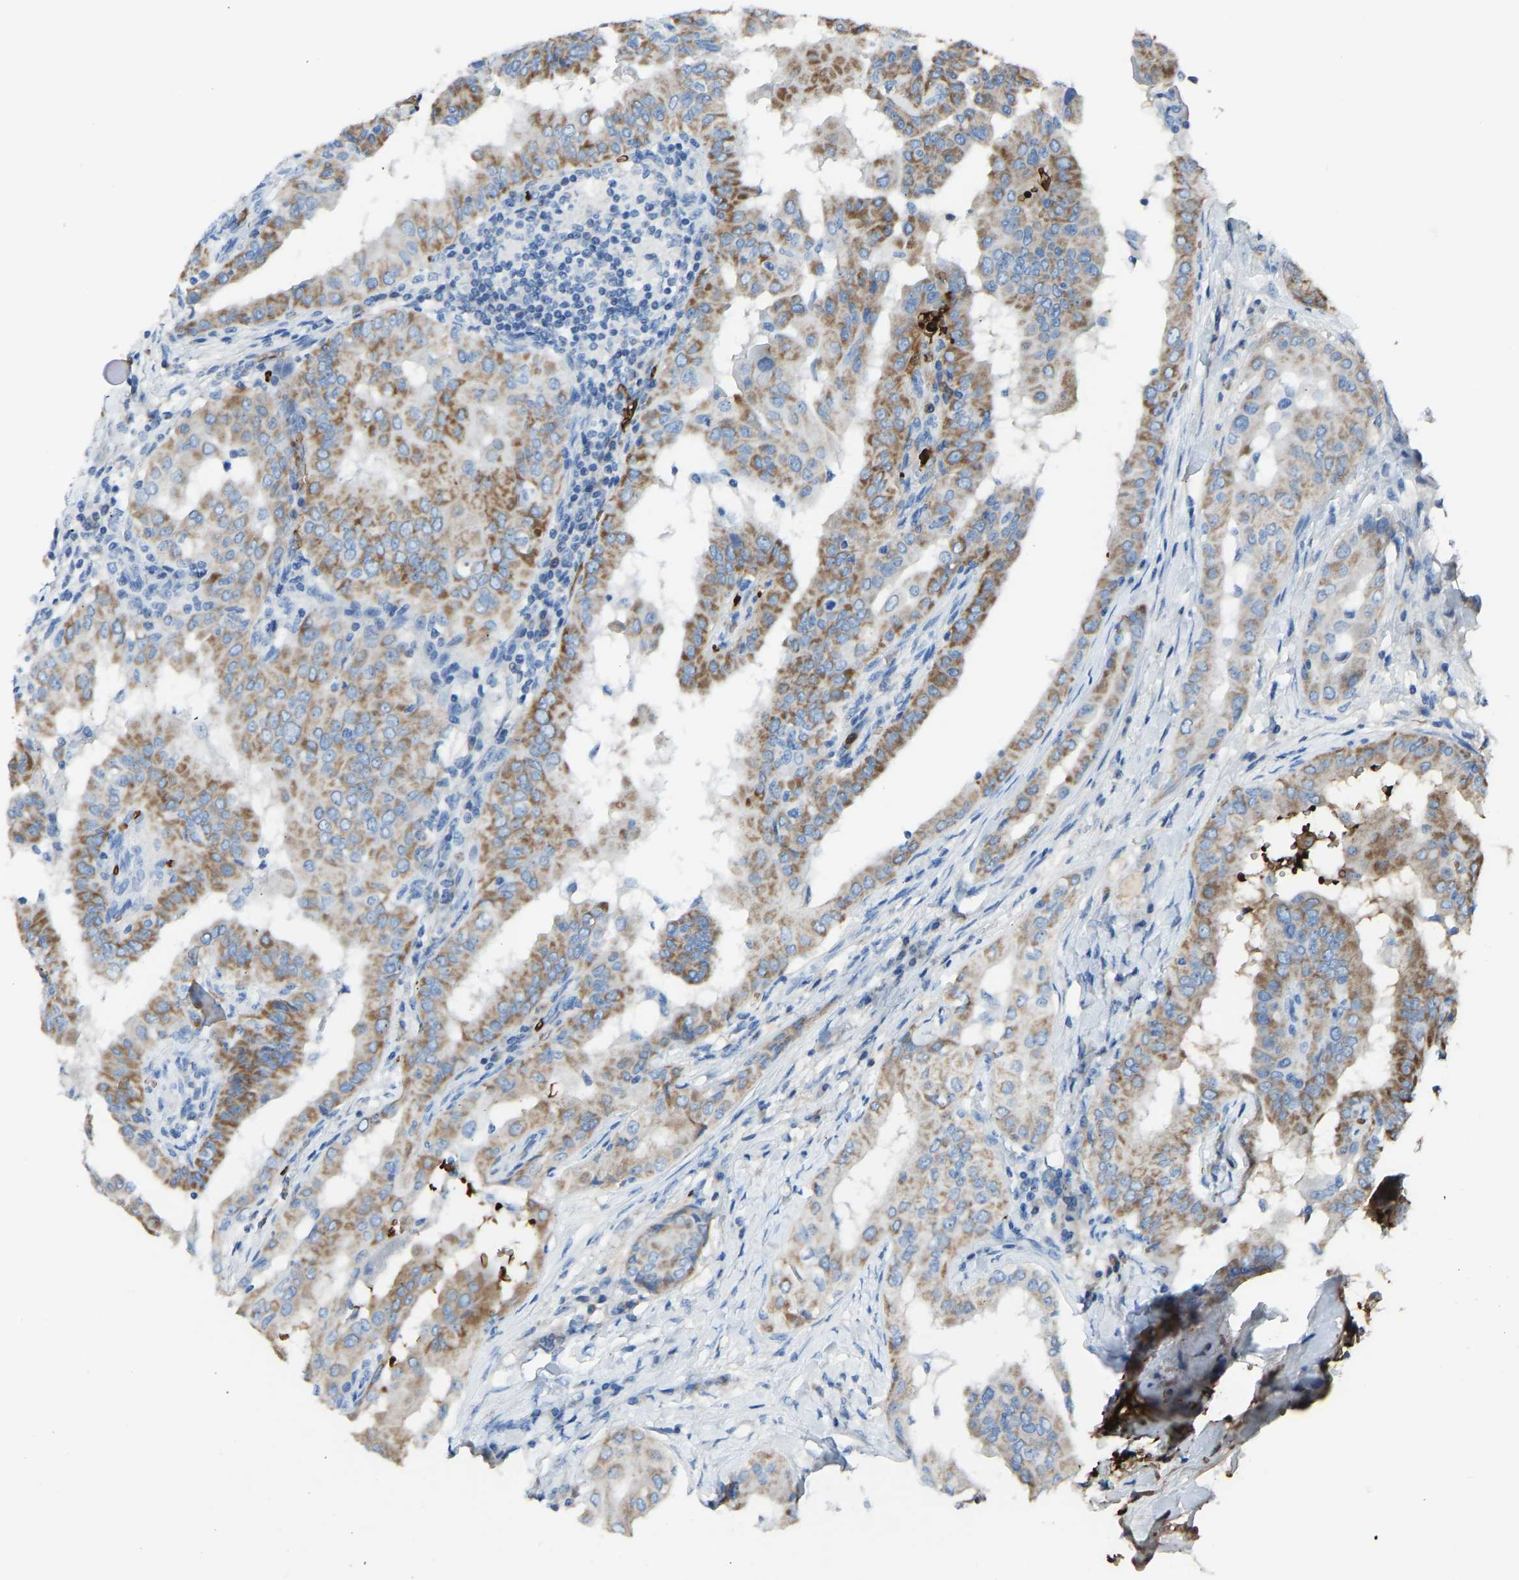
{"staining": {"intensity": "moderate", "quantity": ">75%", "location": "cytoplasmic/membranous"}, "tissue": "thyroid cancer", "cell_type": "Tumor cells", "image_type": "cancer", "snomed": [{"axis": "morphology", "description": "Papillary adenocarcinoma, NOS"}, {"axis": "topography", "description": "Thyroid gland"}], "caption": "Brown immunohistochemical staining in human thyroid cancer displays moderate cytoplasmic/membranous expression in about >75% of tumor cells.", "gene": "PIGS", "patient": {"sex": "male", "age": 33}}